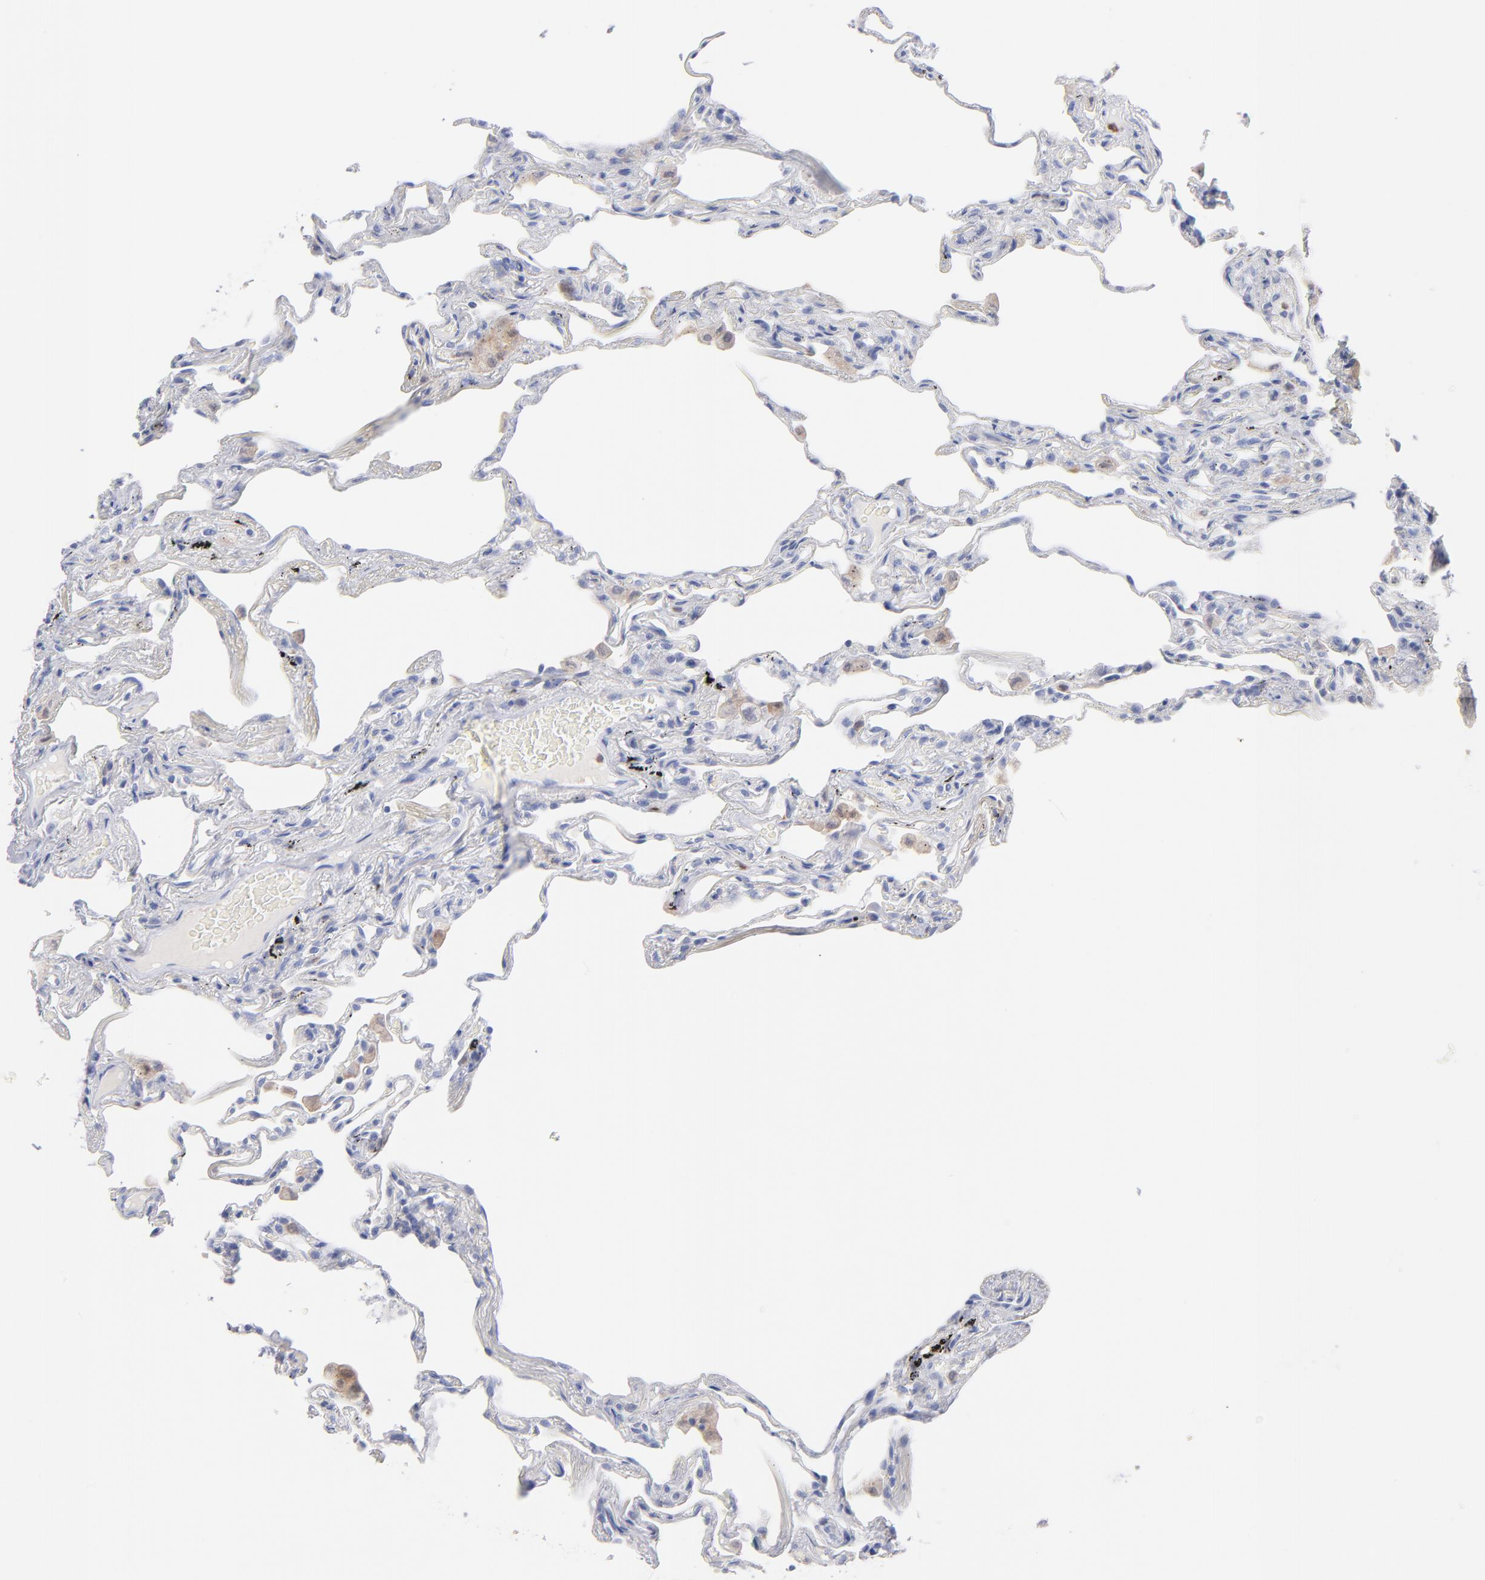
{"staining": {"intensity": "negative", "quantity": "none", "location": "none"}, "tissue": "lung", "cell_type": "Alveolar cells", "image_type": "normal", "snomed": [{"axis": "morphology", "description": "Normal tissue, NOS"}, {"axis": "morphology", "description": "Inflammation, NOS"}, {"axis": "topography", "description": "Lung"}], "caption": "Alveolar cells show no significant expression in normal lung.", "gene": "BID", "patient": {"sex": "male", "age": 69}}